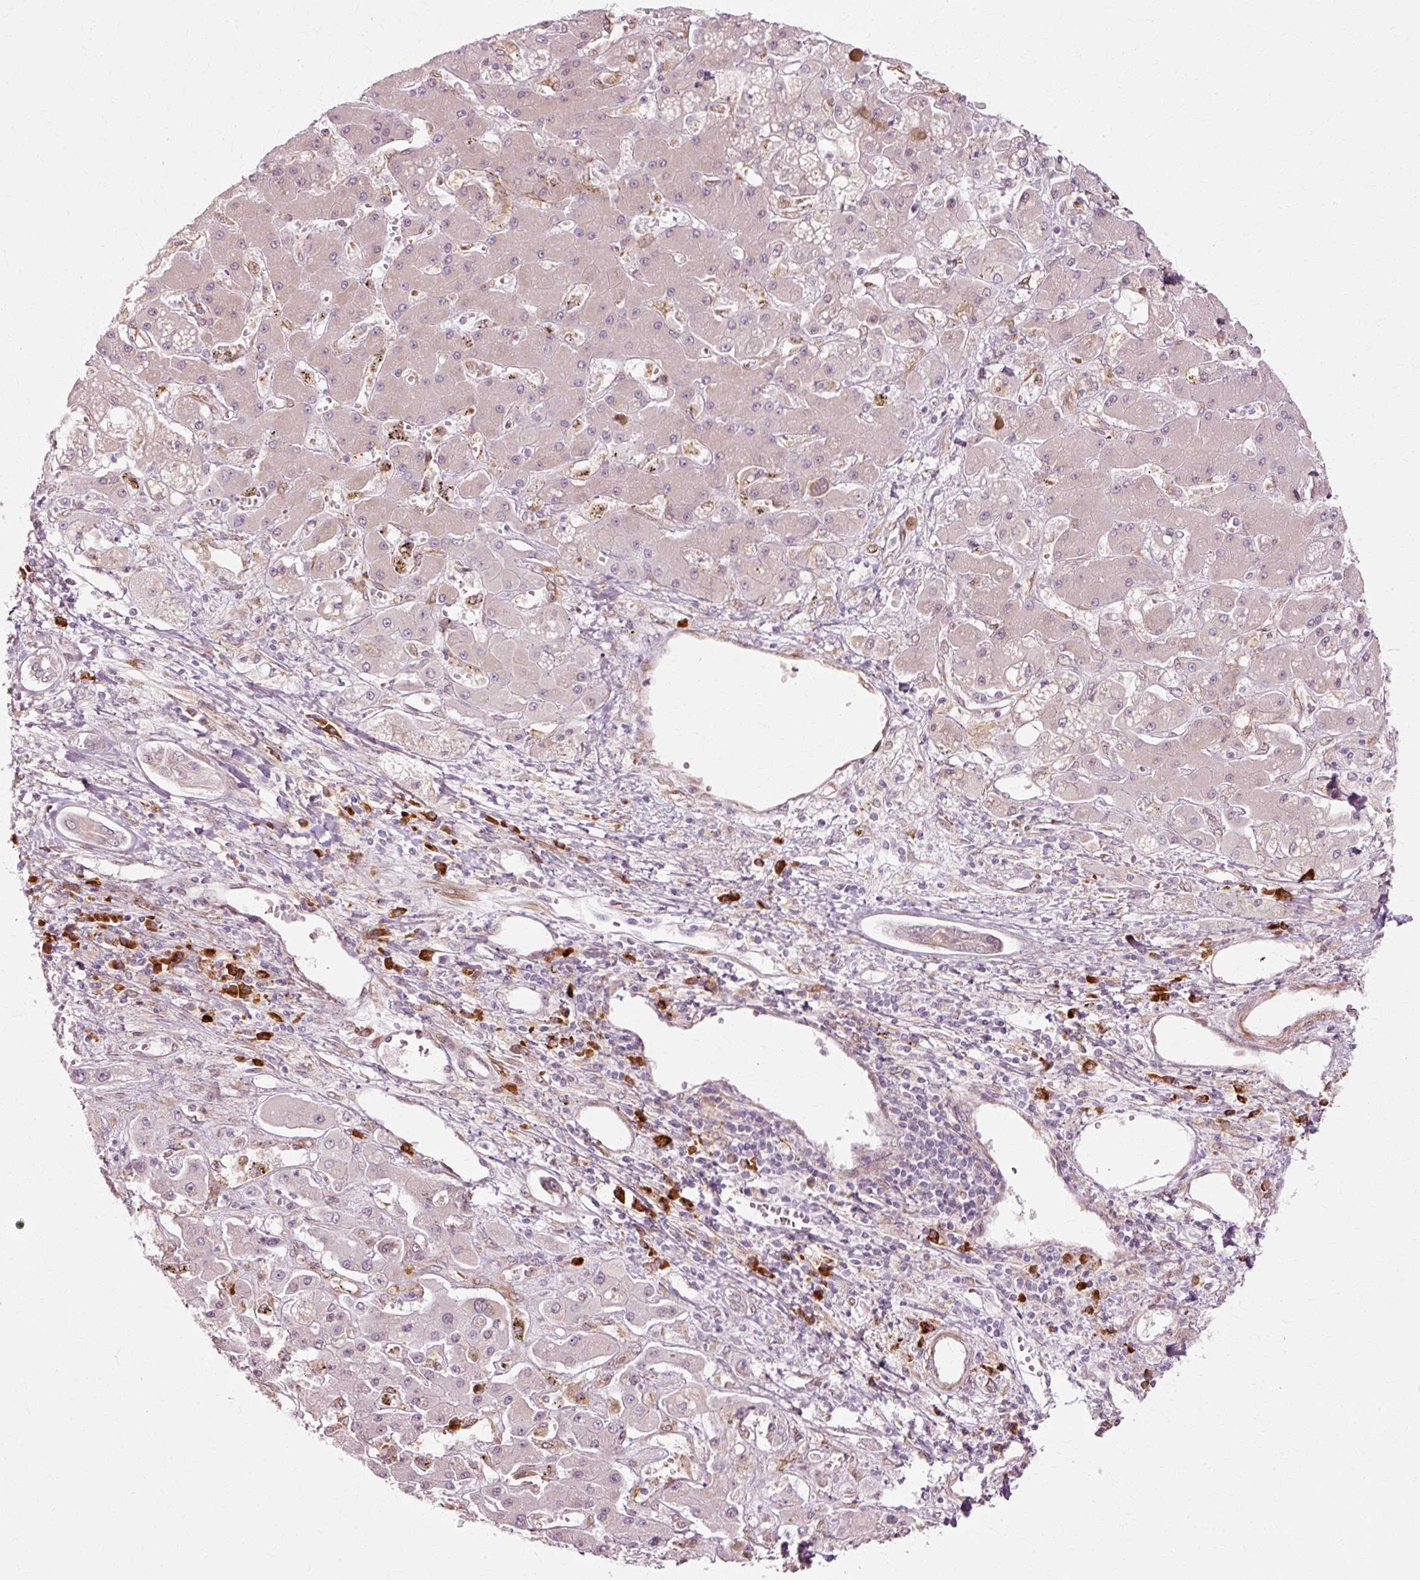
{"staining": {"intensity": "weak", "quantity": "<25%", "location": "cytoplasmic/membranous"}, "tissue": "liver cancer", "cell_type": "Tumor cells", "image_type": "cancer", "snomed": [{"axis": "morphology", "description": "Cholangiocarcinoma"}, {"axis": "topography", "description": "Liver"}], "caption": "Liver cholangiocarcinoma was stained to show a protein in brown. There is no significant positivity in tumor cells.", "gene": "RGPD5", "patient": {"sex": "male", "age": 67}}